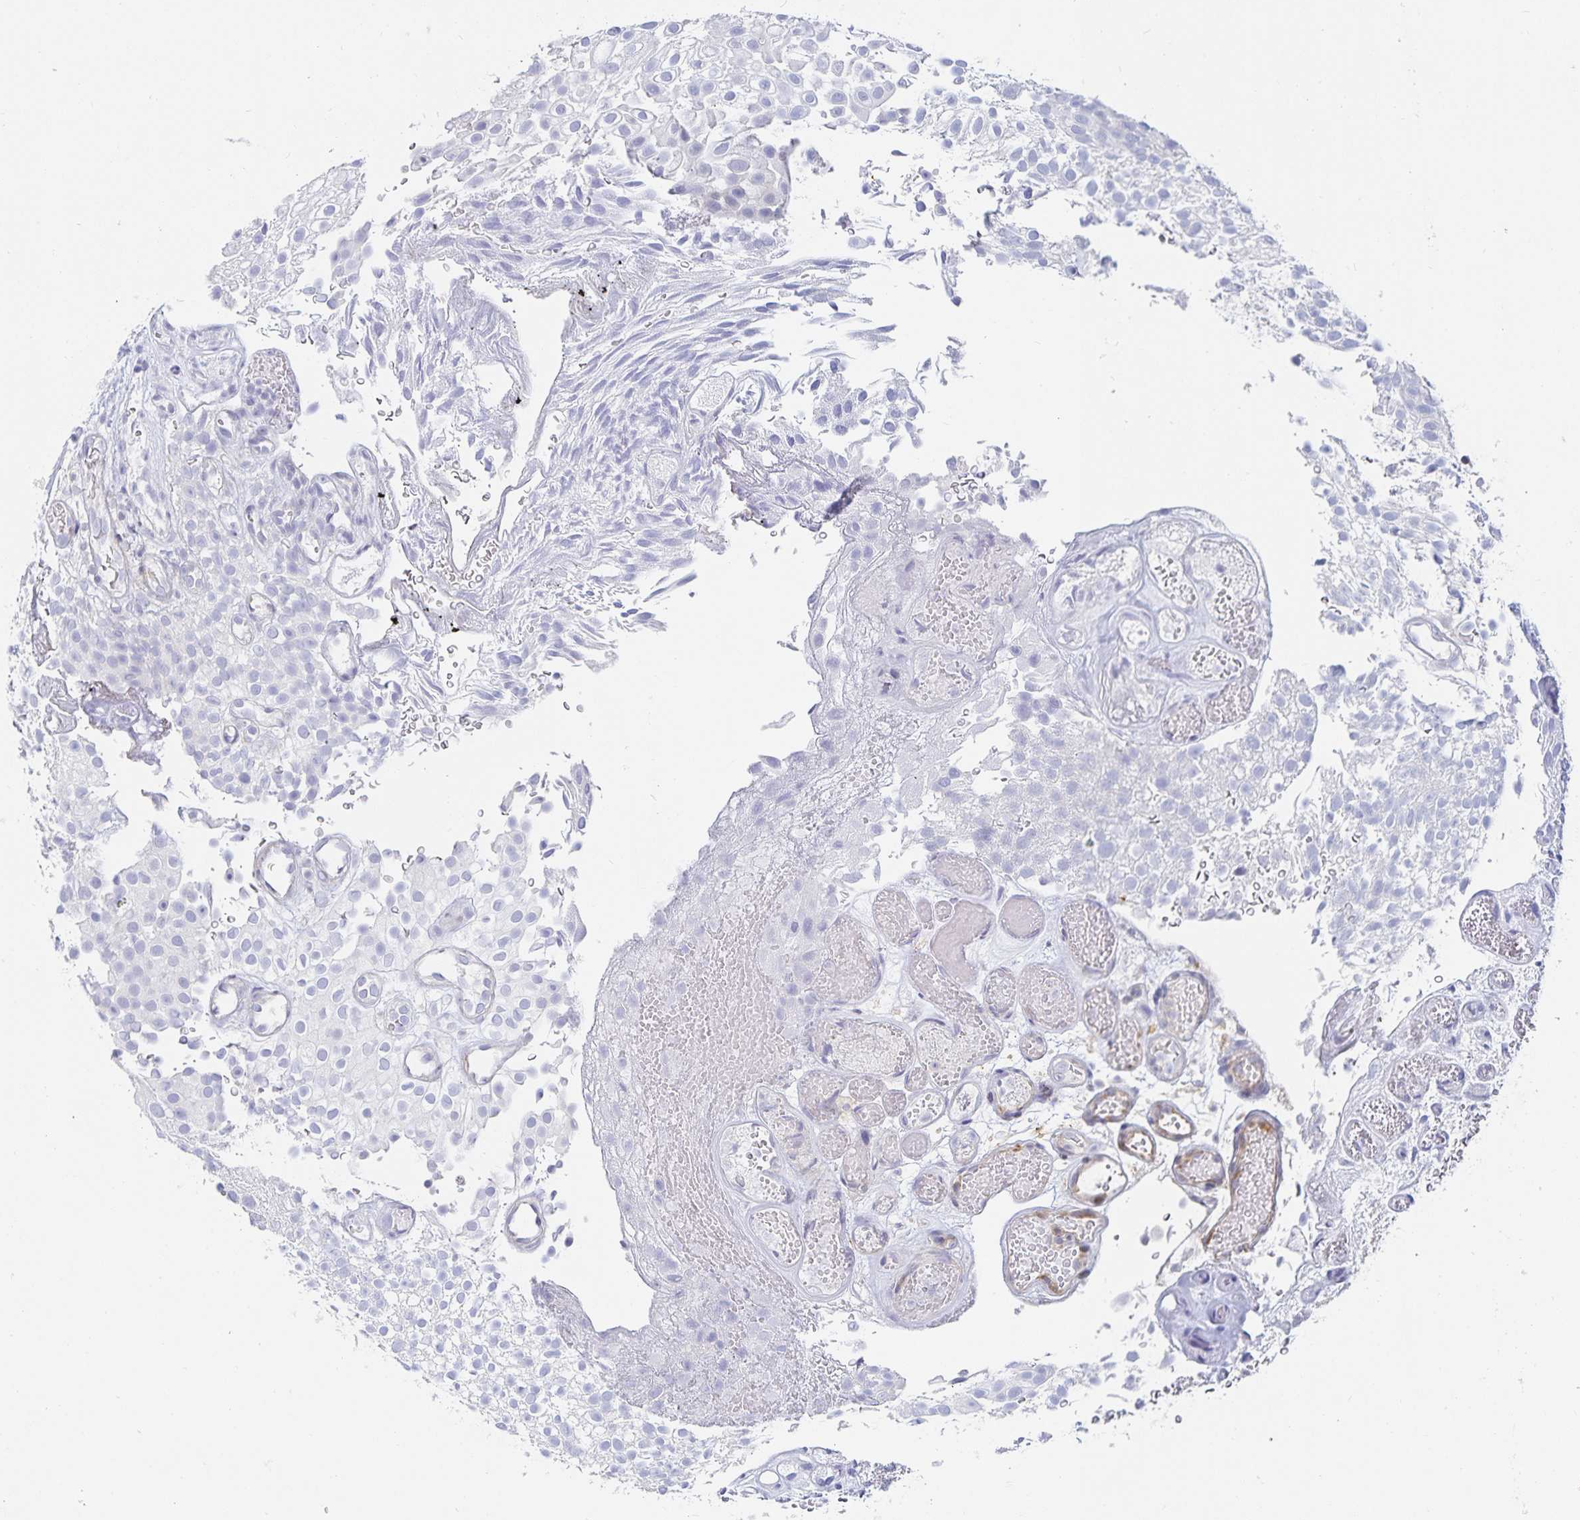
{"staining": {"intensity": "negative", "quantity": "none", "location": "none"}, "tissue": "urothelial cancer", "cell_type": "Tumor cells", "image_type": "cancer", "snomed": [{"axis": "morphology", "description": "Urothelial carcinoma, Low grade"}, {"axis": "topography", "description": "Urinary bladder"}], "caption": "Immunohistochemistry (IHC) micrograph of neoplastic tissue: human low-grade urothelial carcinoma stained with DAB (3,3'-diaminobenzidine) exhibits no significant protein staining in tumor cells.", "gene": "SFTPA1", "patient": {"sex": "male", "age": 78}}